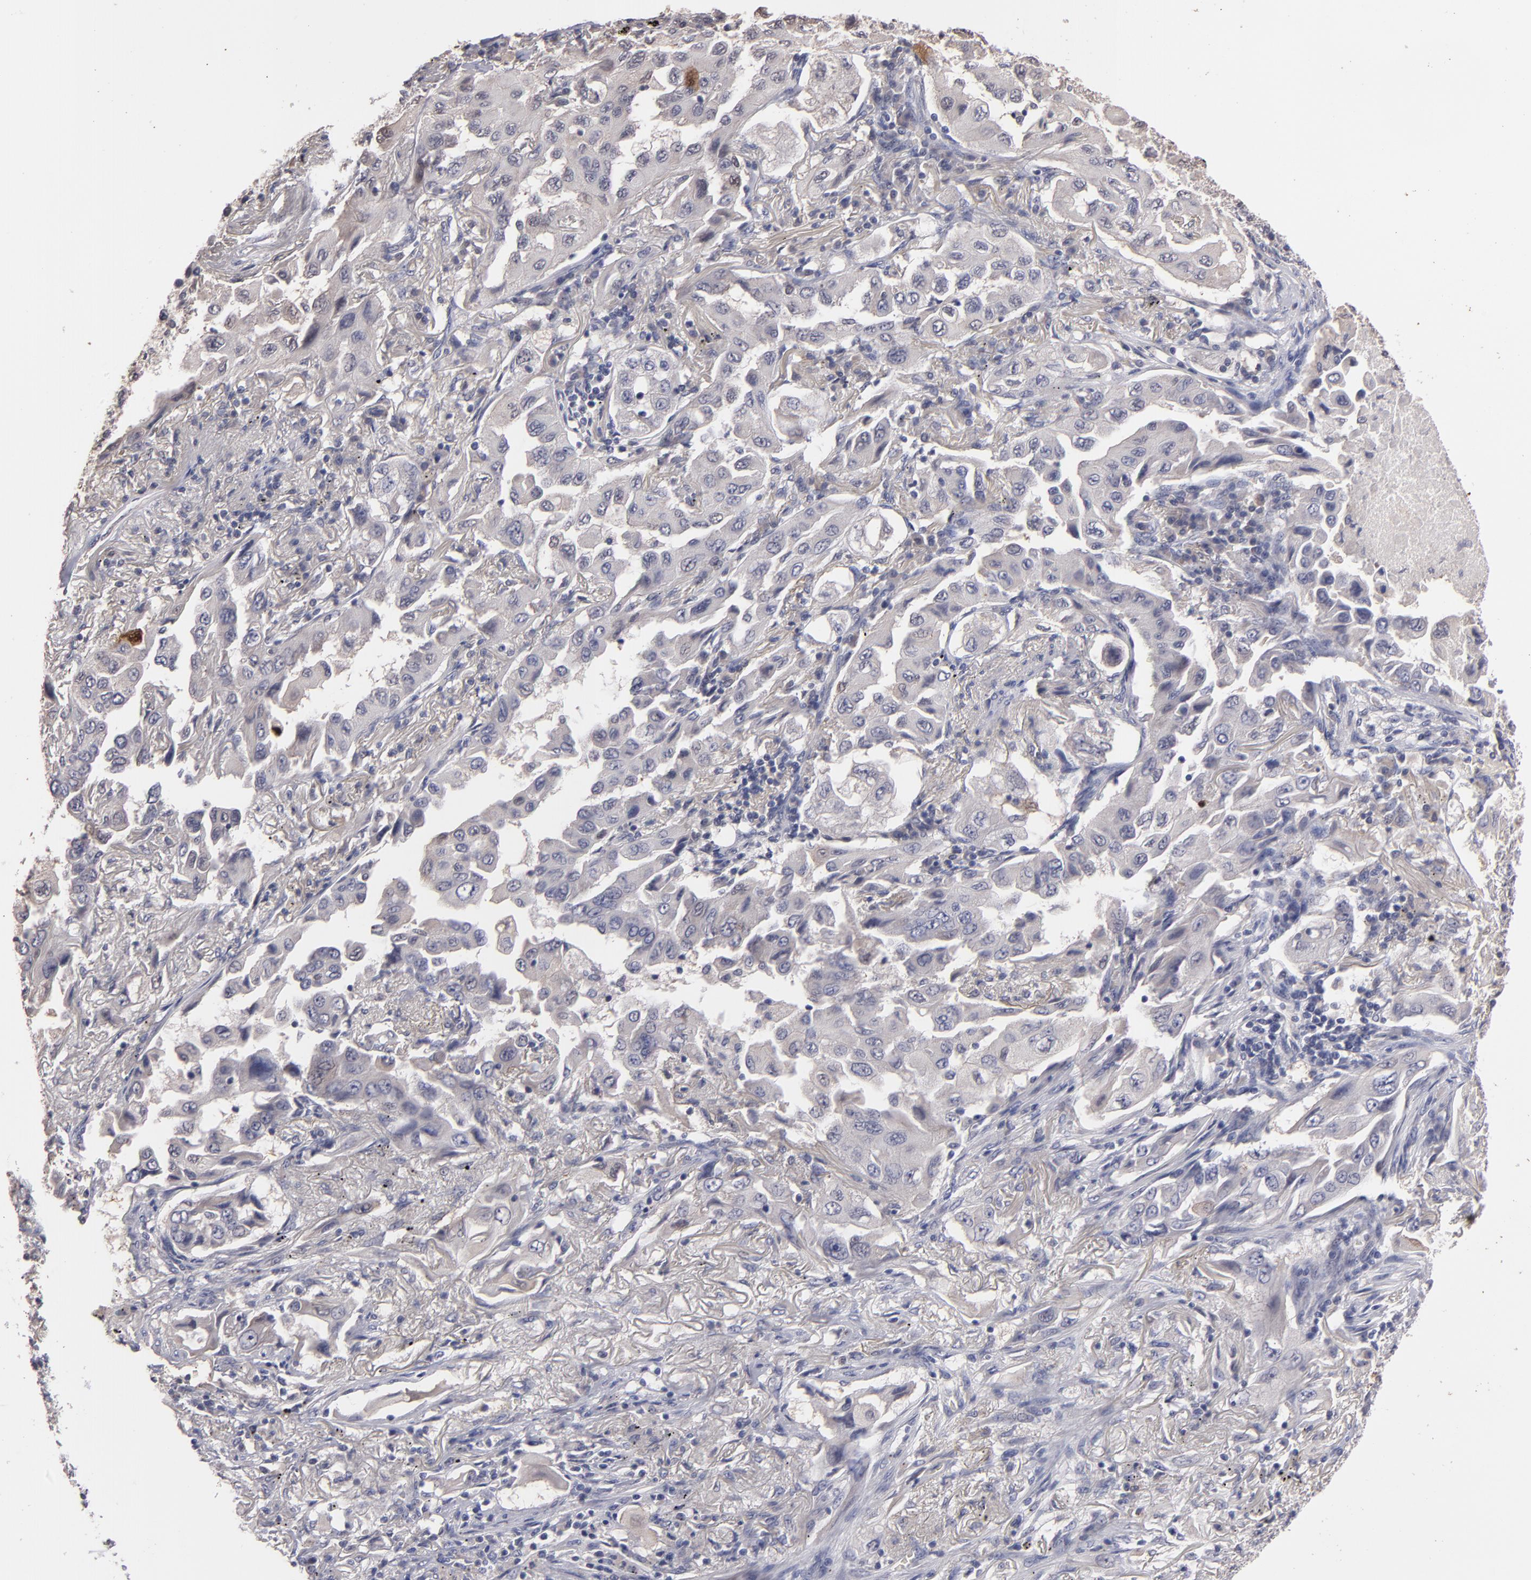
{"staining": {"intensity": "weak", "quantity": "<25%", "location": "cytoplasmic/membranous,nuclear"}, "tissue": "lung cancer", "cell_type": "Tumor cells", "image_type": "cancer", "snomed": [{"axis": "morphology", "description": "Adenocarcinoma, NOS"}, {"axis": "topography", "description": "Lung"}], "caption": "Lung adenocarcinoma was stained to show a protein in brown. There is no significant staining in tumor cells.", "gene": "S100A1", "patient": {"sex": "female", "age": 65}}